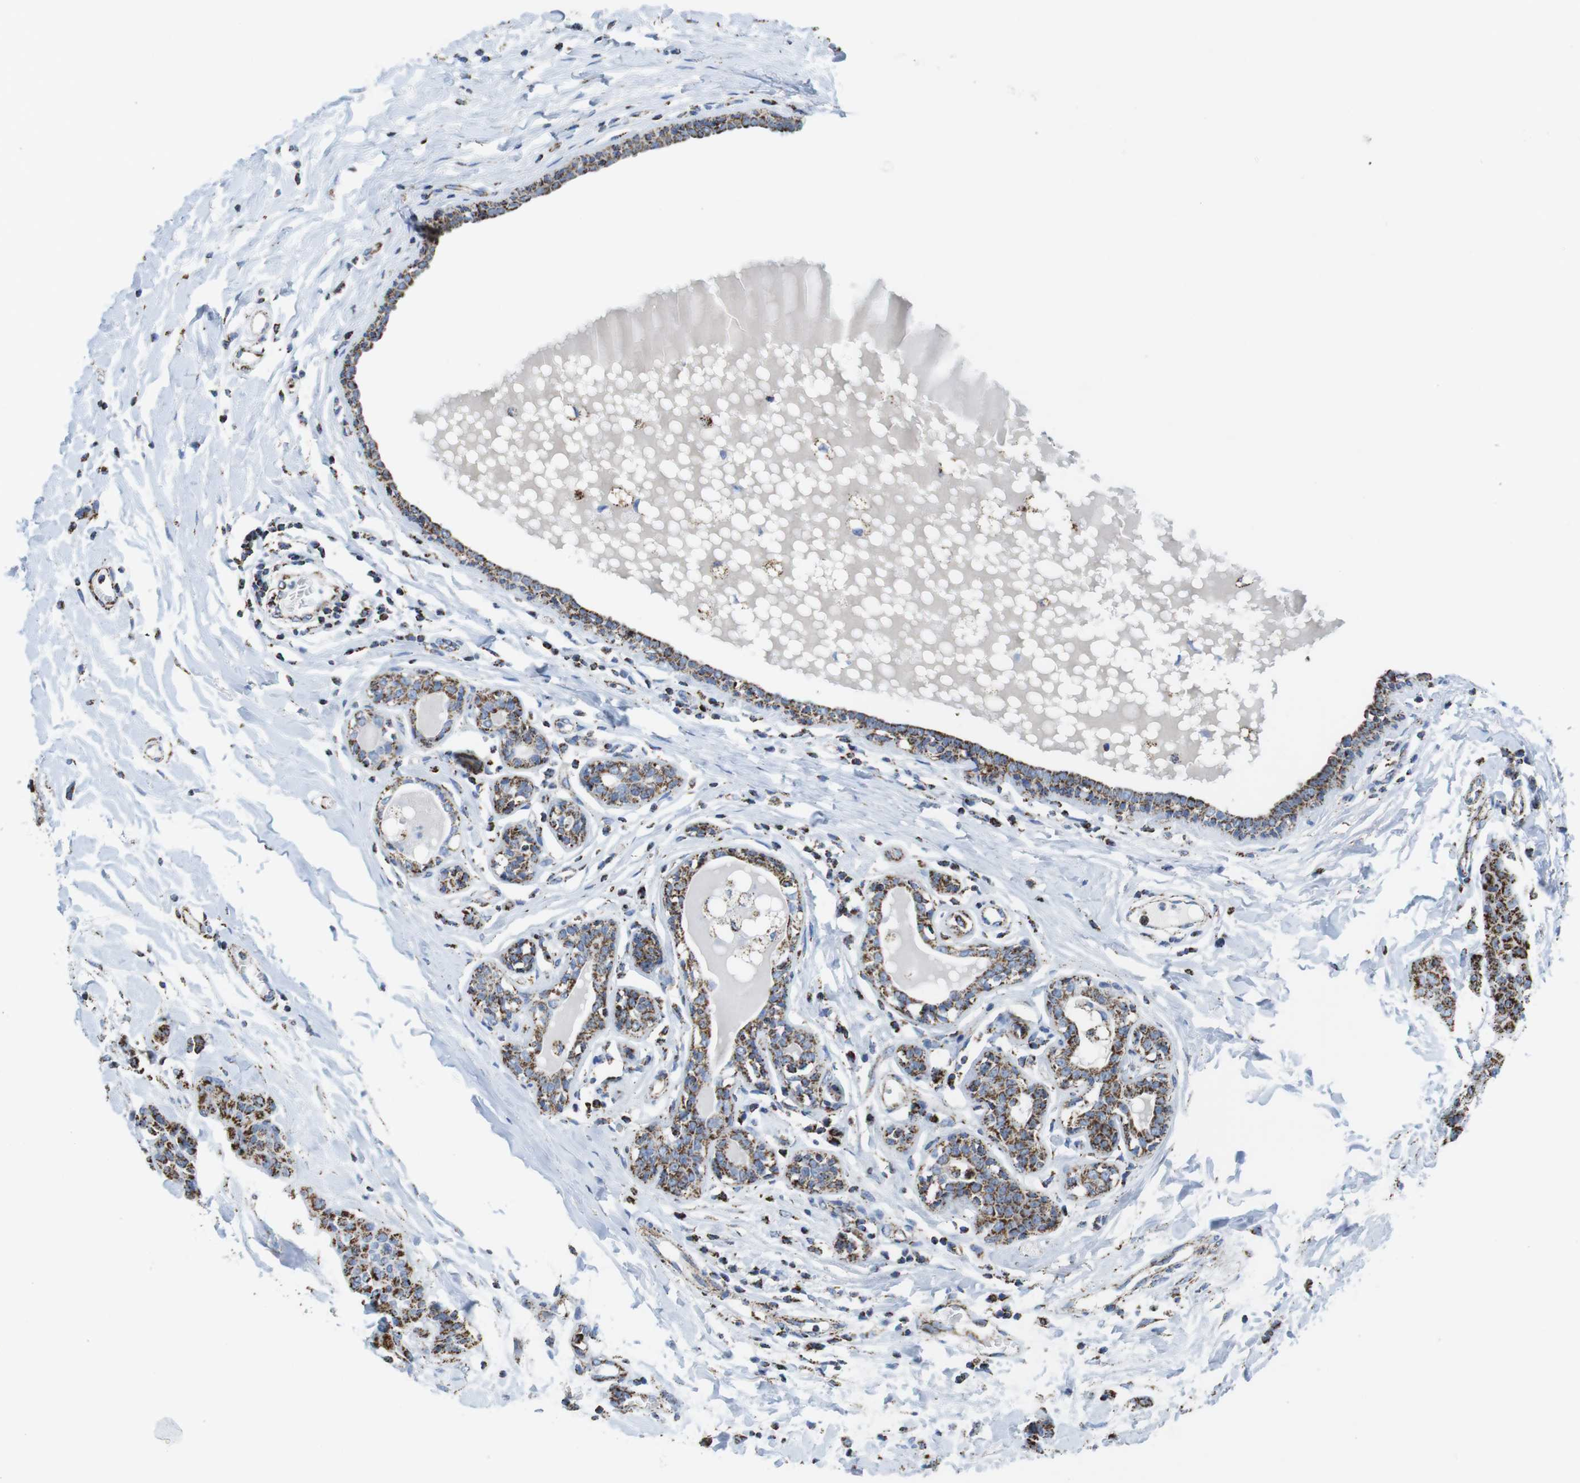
{"staining": {"intensity": "strong", "quantity": ">75%", "location": "cytoplasmic/membranous"}, "tissue": "breast cancer", "cell_type": "Tumor cells", "image_type": "cancer", "snomed": [{"axis": "morphology", "description": "Normal tissue, NOS"}, {"axis": "morphology", "description": "Duct carcinoma"}, {"axis": "topography", "description": "Breast"}], "caption": "The immunohistochemical stain highlights strong cytoplasmic/membranous expression in tumor cells of breast cancer tissue. (DAB (3,3'-diaminobenzidine) = brown stain, brightfield microscopy at high magnification).", "gene": "ATP5PO", "patient": {"sex": "female", "age": 40}}